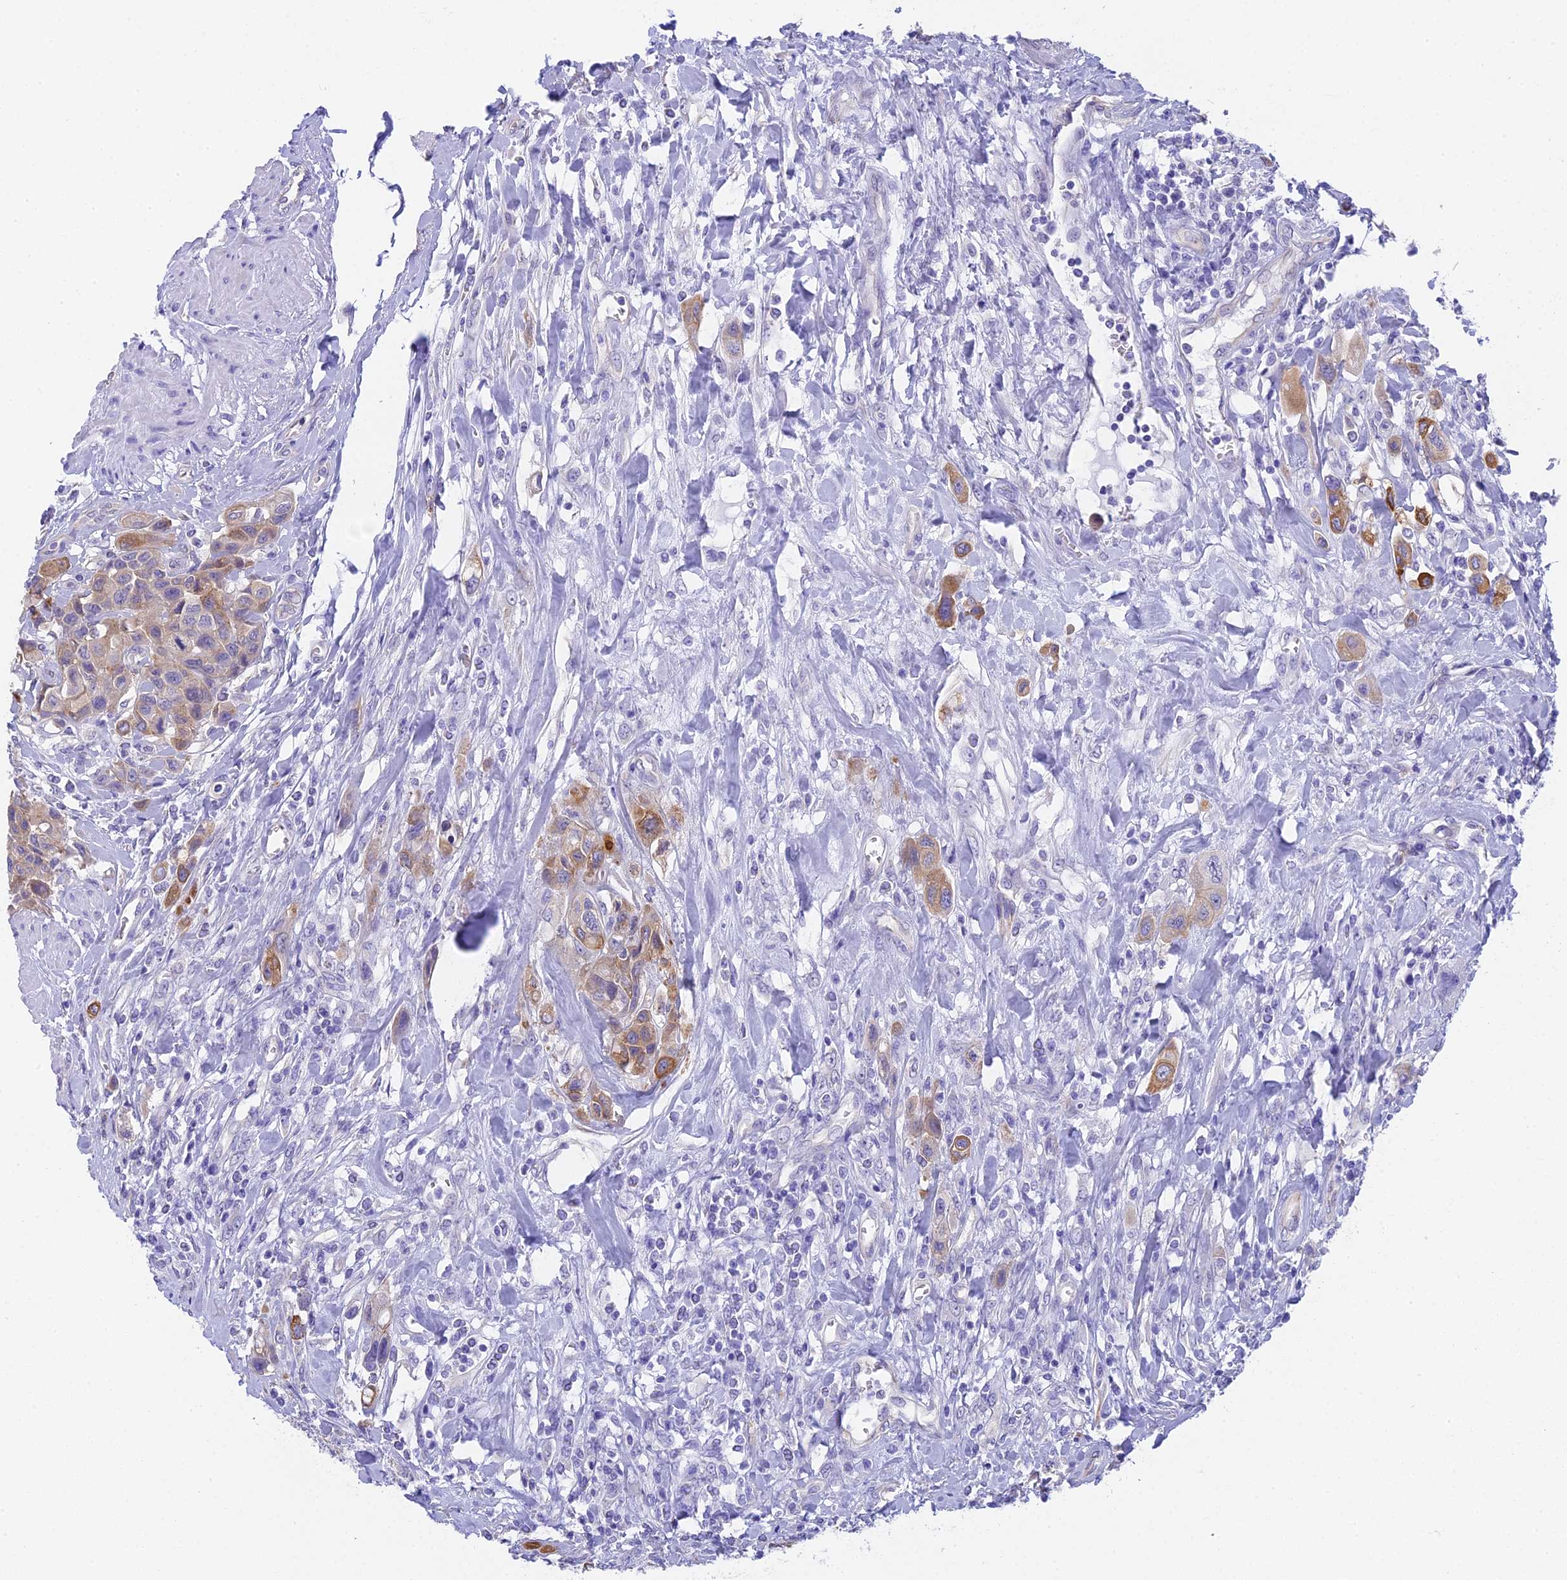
{"staining": {"intensity": "moderate", "quantity": "25%-75%", "location": "cytoplasmic/membranous"}, "tissue": "urothelial cancer", "cell_type": "Tumor cells", "image_type": "cancer", "snomed": [{"axis": "morphology", "description": "Urothelial carcinoma, High grade"}, {"axis": "topography", "description": "Urinary bladder"}], "caption": "There is medium levels of moderate cytoplasmic/membranous expression in tumor cells of urothelial cancer, as demonstrated by immunohistochemical staining (brown color).", "gene": "TACSTD2", "patient": {"sex": "male", "age": 50}}